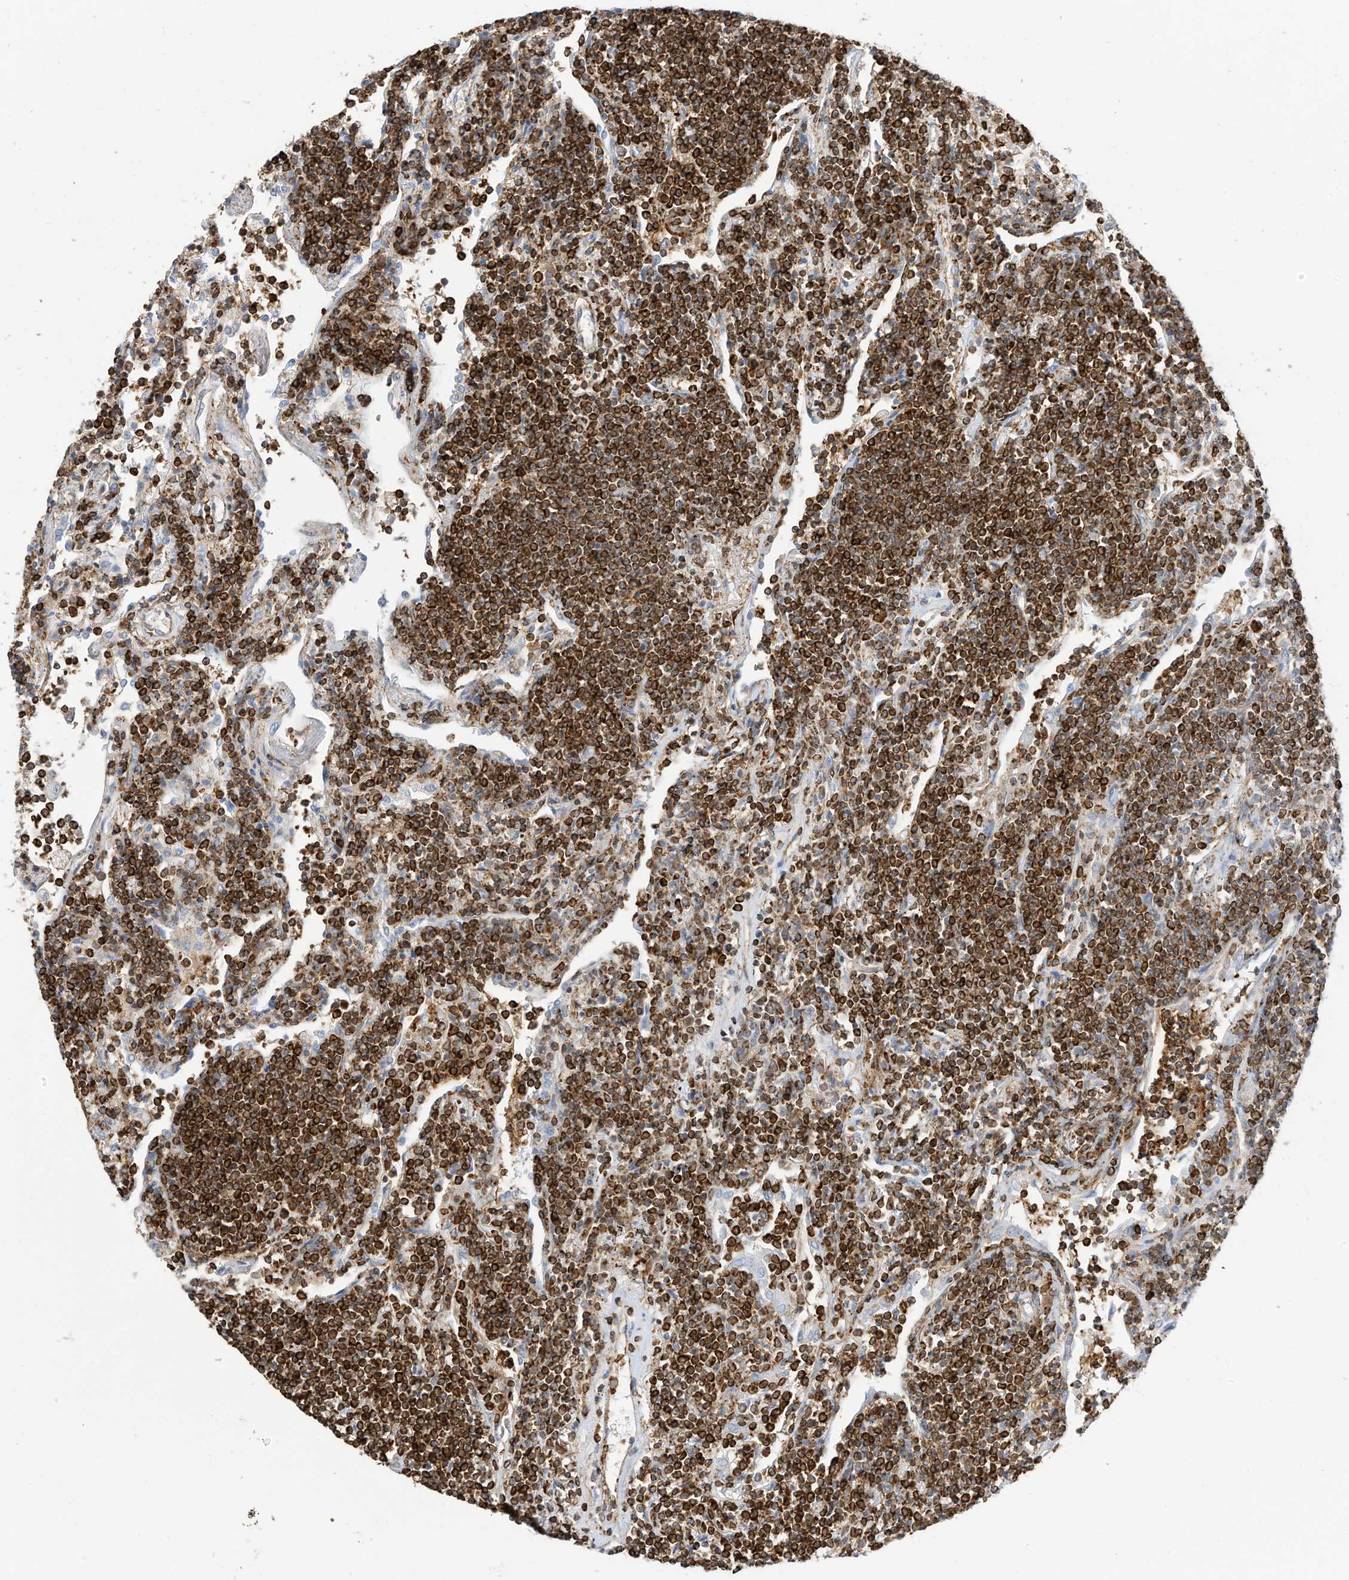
{"staining": {"intensity": "strong", "quantity": ">75%", "location": "cytoplasmic/membranous"}, "tissue": "lymphoma", "cell_type": "Tumor cells", "image_type": "cancer", "snomed": [{"axis": "morphology", "description": "Malignant lymphoma, non-Hodgkin's type, Low grade"}, {"axis": "topography", "description": "Lung"}], "caption": "Brown immunohistochemical staining in human lymphoma reveals strong cytoplasmic/membranous positivity in approximately >75% of tumor cells.", "gene": "TXNDC9", "patient": {"sex": "female", "age": 71}}